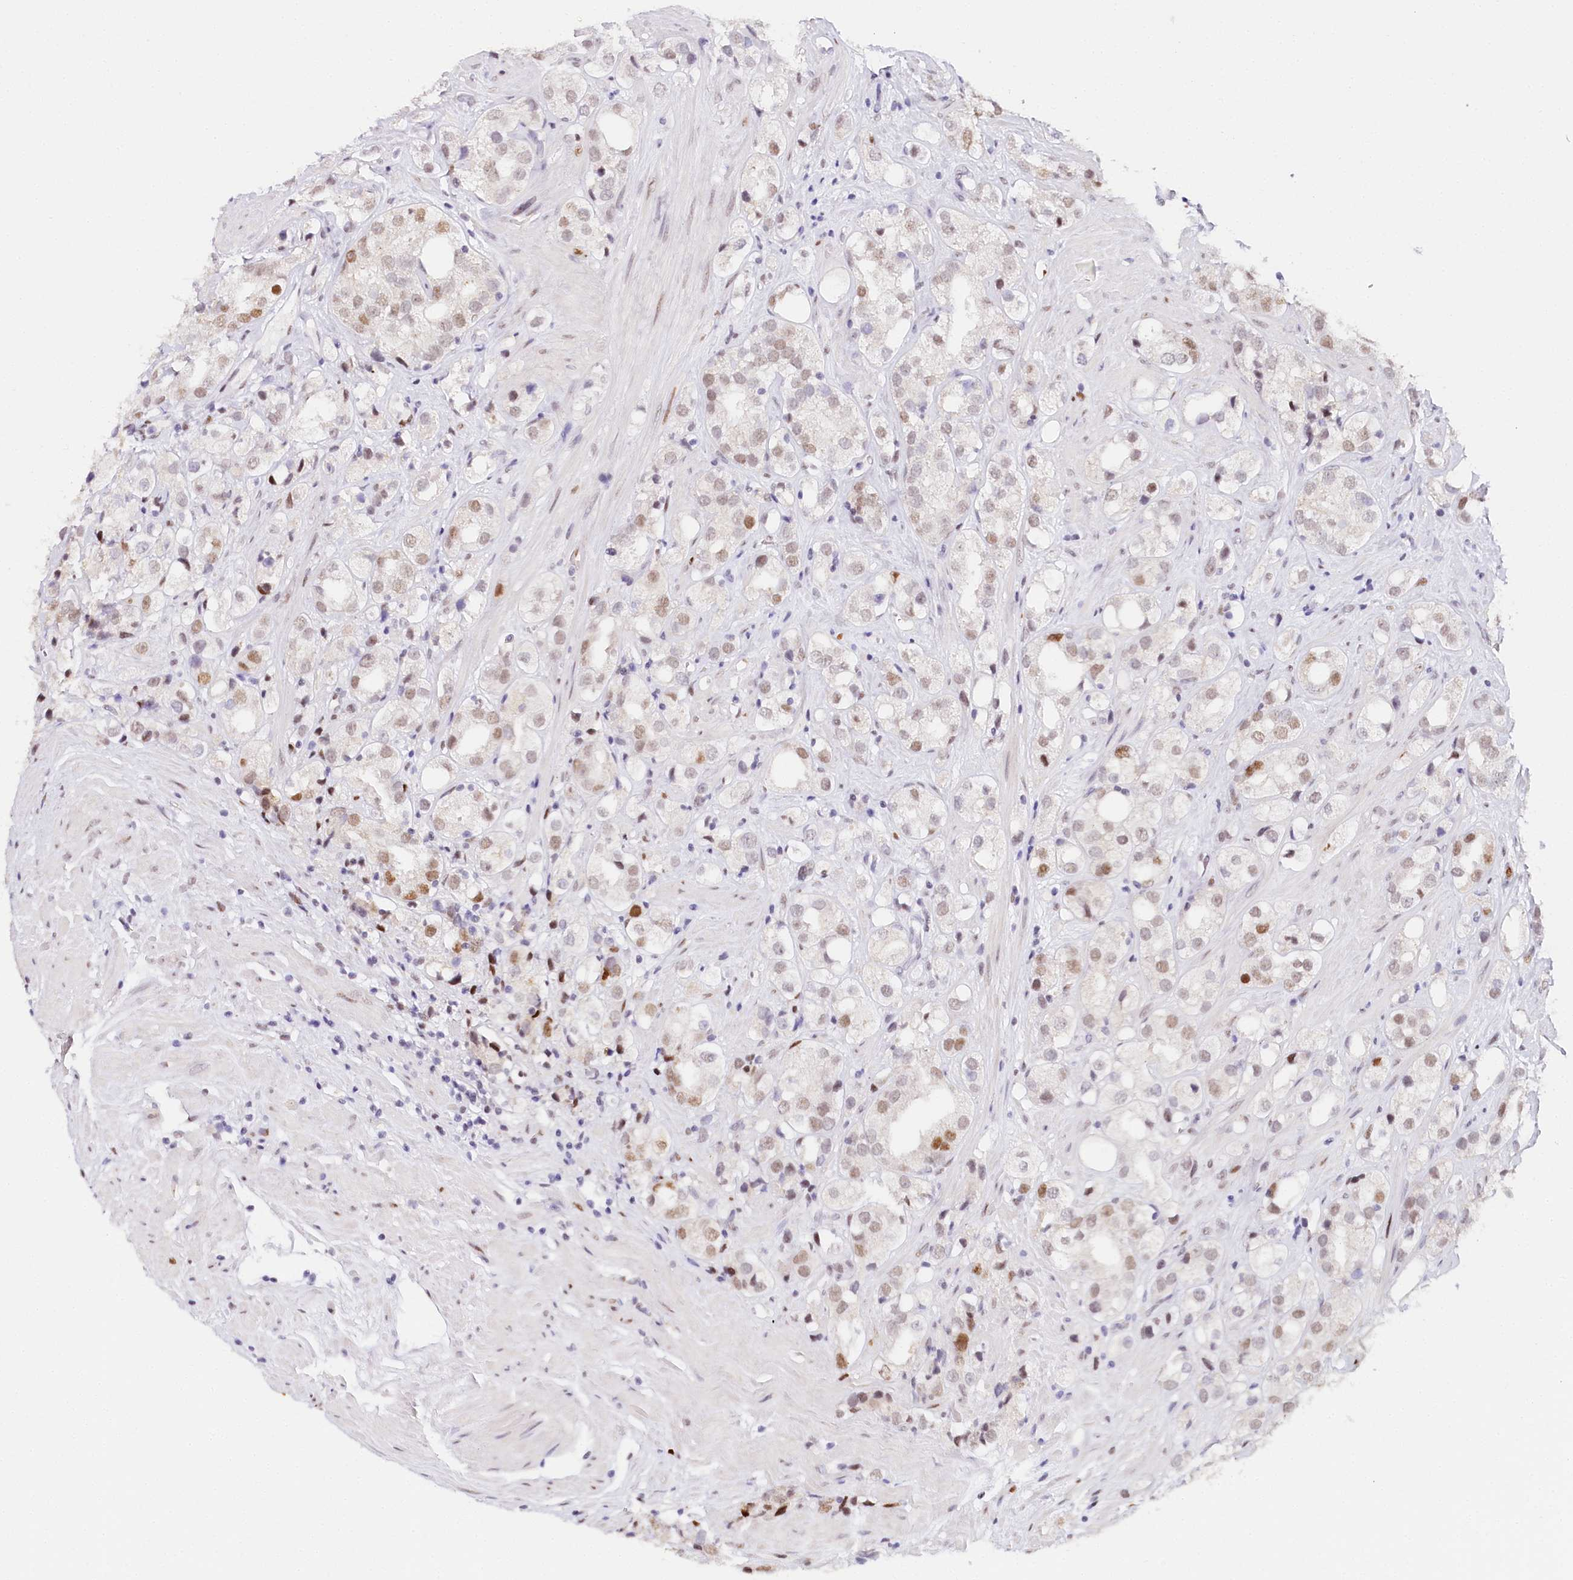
{"staining": {"intensity": "moderate", "quantity": "25%-75%", "location": "nuclear"}, "tissue": "prostate cancer", "cell_type": "Tumor cells", "image_type": "cancer", "snomed": [{"axis": "morphology", "description": "Adenocarcinoma, NOS"}, {"axis": "topography", "description": "Prostate"}], "caption": "Prostate cancer (adenocarcinoma) tissue demonstrates moderate nuclear expression in about 25%-75% of tumor cells, visualized by immunohistochemistry.", "gene": "TP53", "patient": {"sex": "male", "age": 79}}